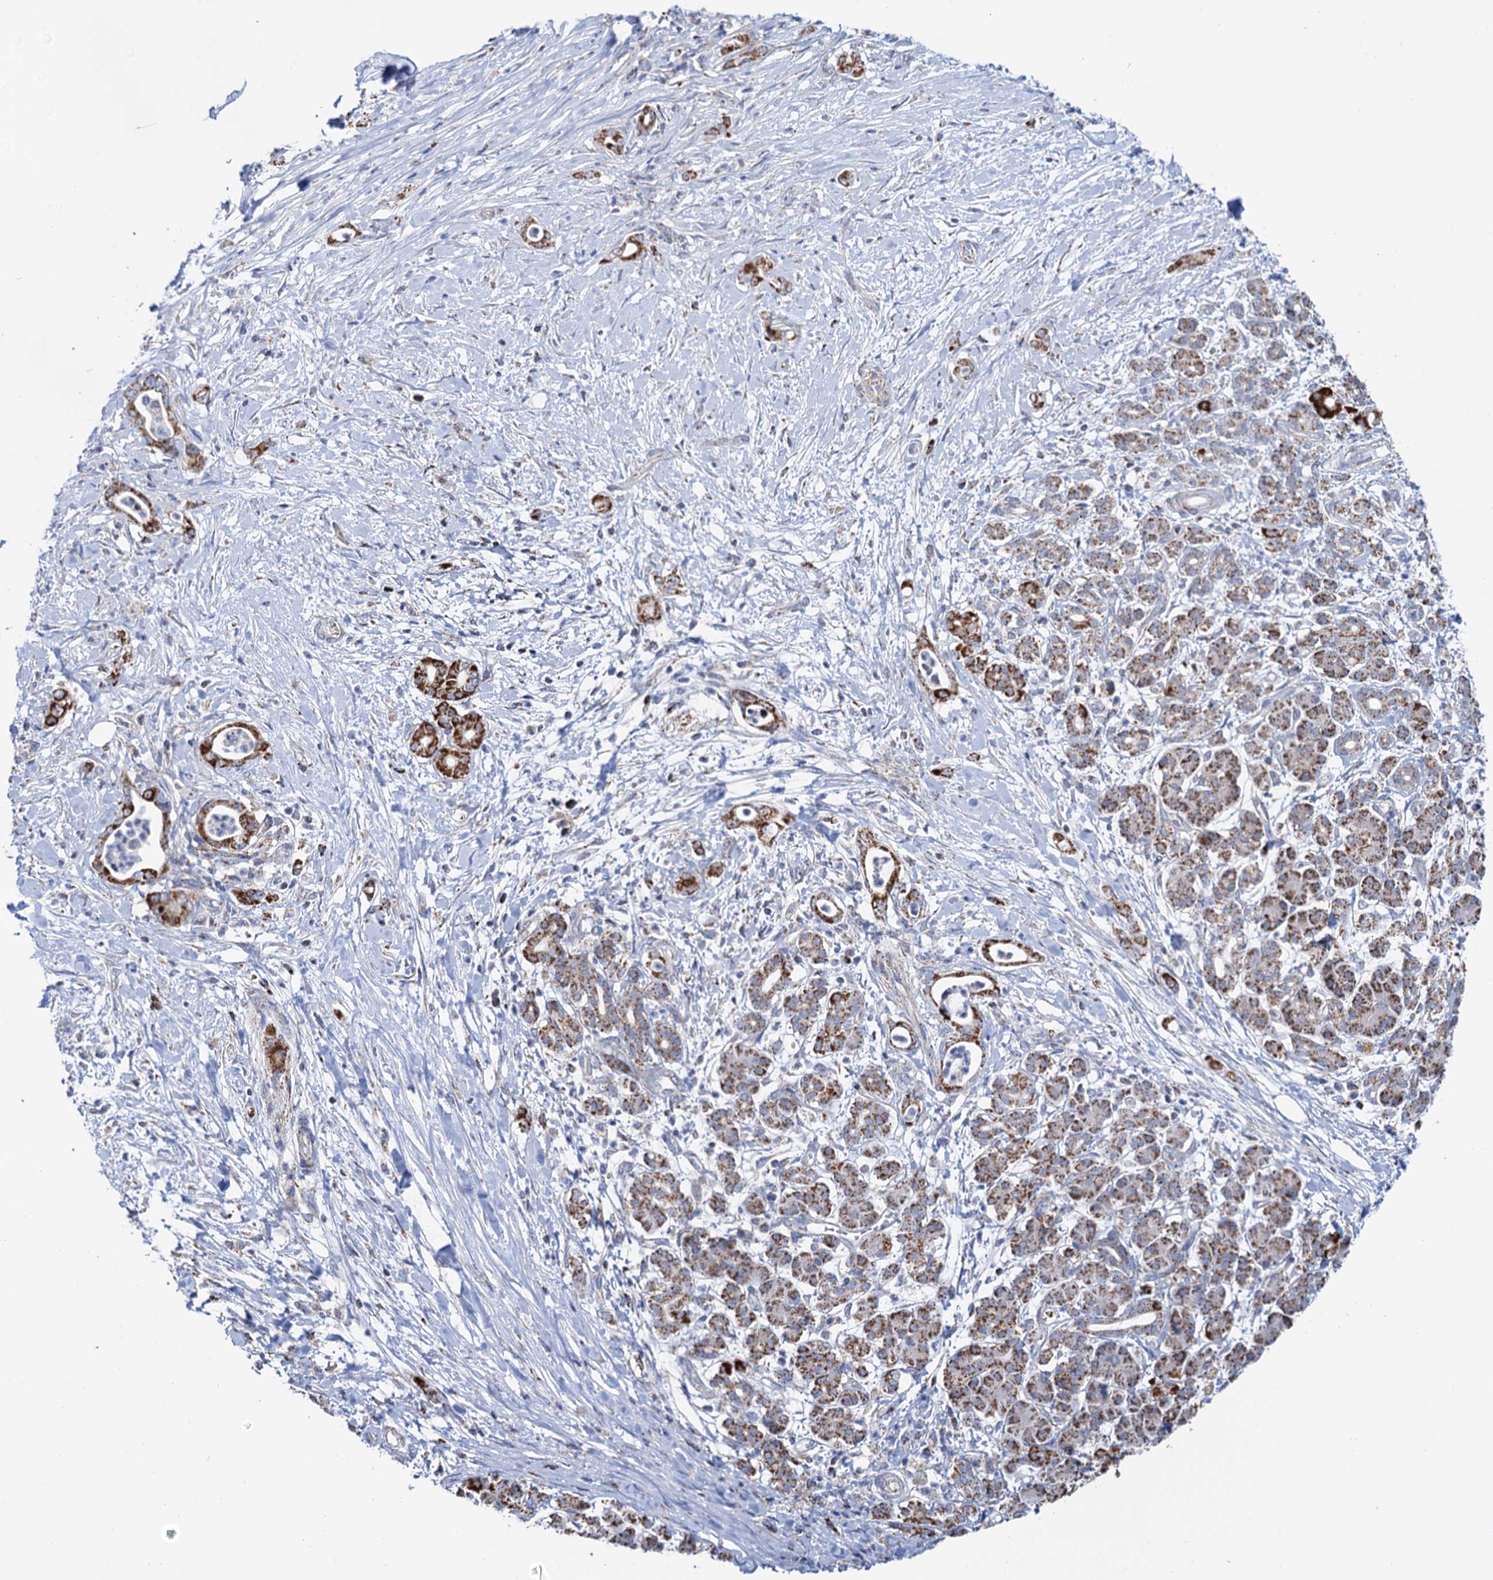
{"staining": {"intensity": "strong", "quantity": ">75%", "location": "cytoplasmic/membranous"}, "tissue": "pancreatic cancer", "cell_type": "Tumor cells", "image_type": "cancer", "snomed": [{"axis": "morphology", "description": "Adenocarcinoma, NOS"}, {"axis": "topography", "description": "Pancreas"}], "caption": "Brown immunohistochemical staining in human pancreatic cancer exhibits strong cytoplasmic/membranous staining in approximately >75% of tumor cells.", "gene": "C2CD3", "patient": {"sex": "female", "age": 55}}